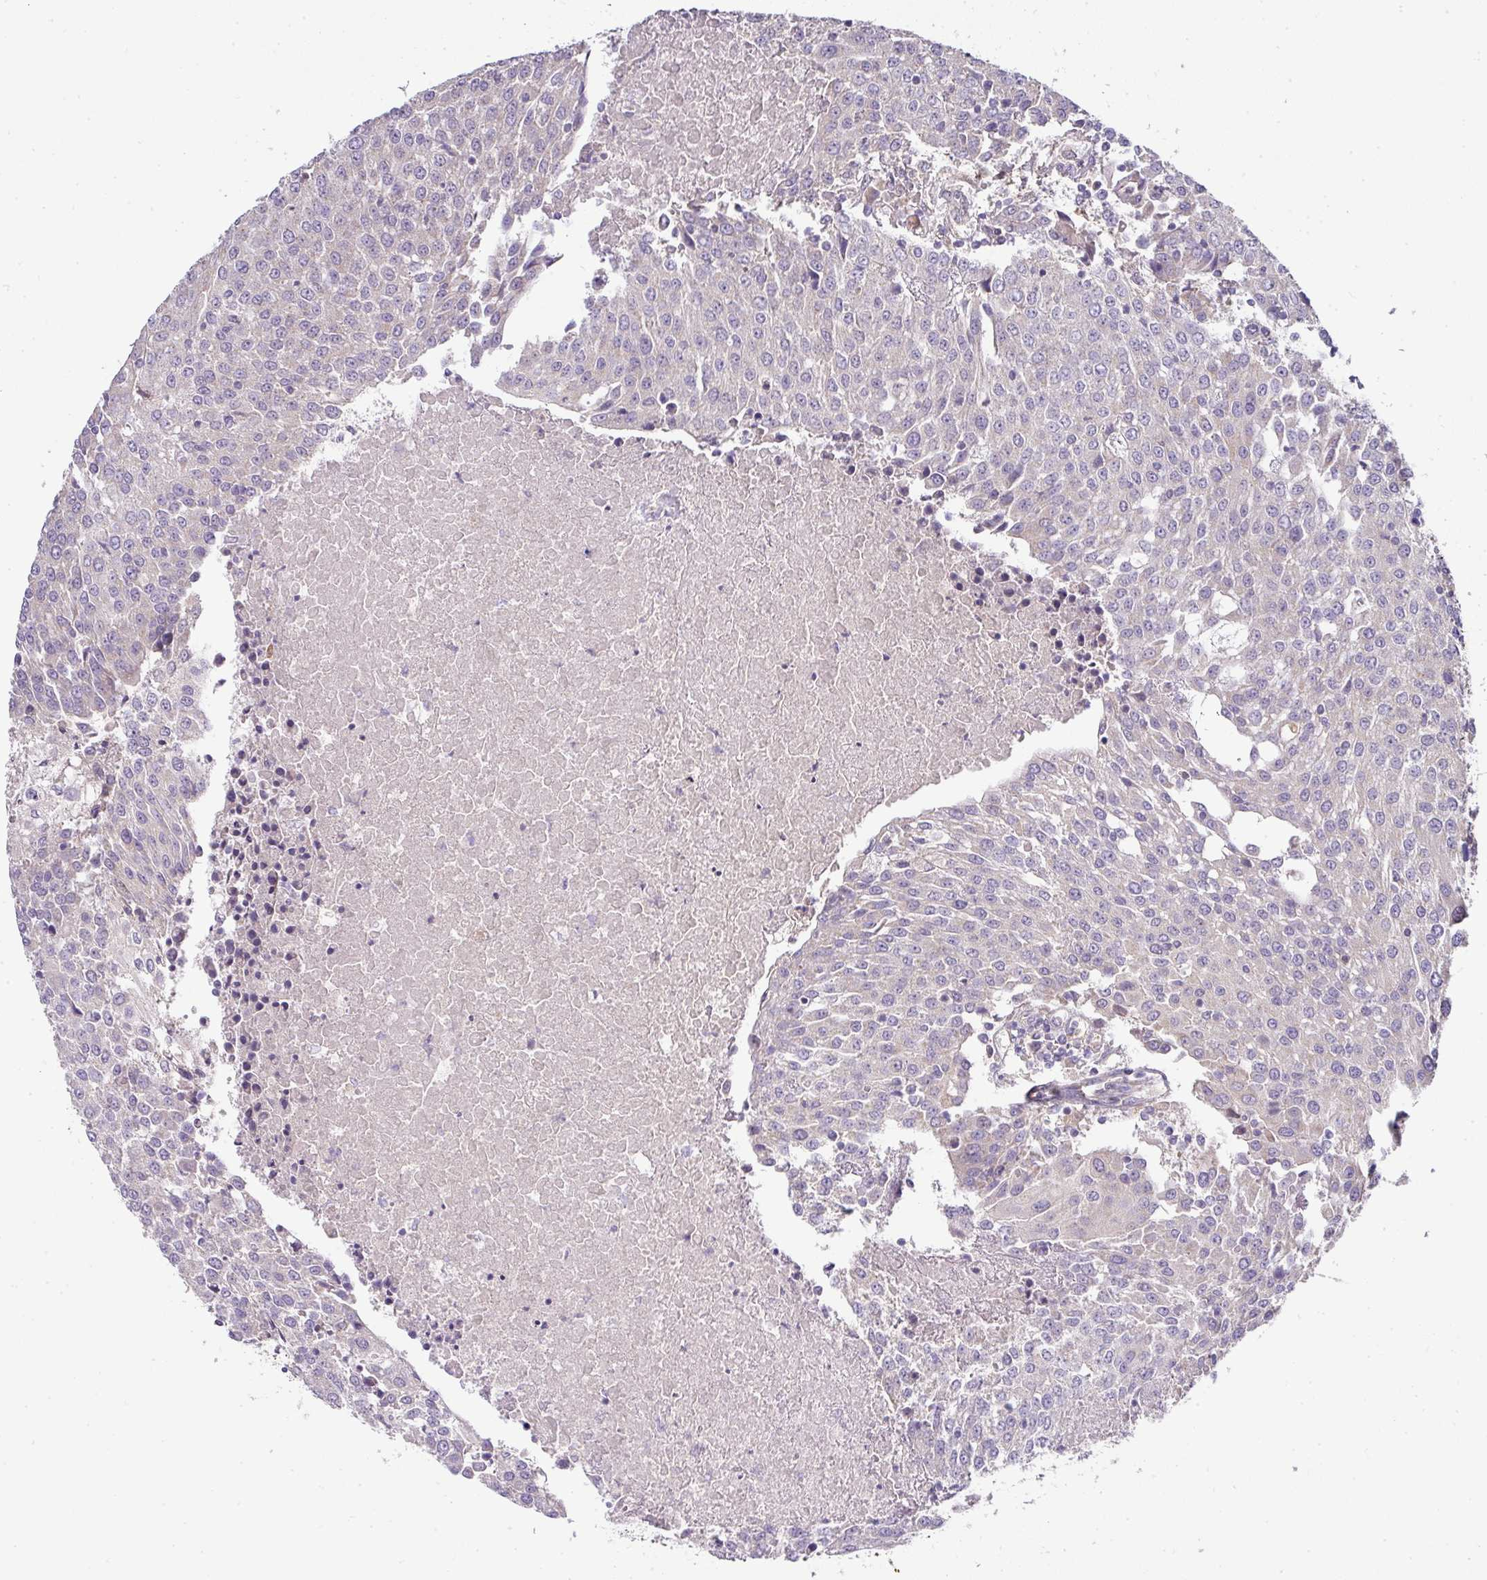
{"staining": {"intensity": "negative", "quantity": "none", "location": "none"}, "tissue": "urothelial cancer", "cell_type": "Tumor cells", "image_type": "cancer", "snomed": [{"axis": "morphology", "description": "Urothelial carcinoma, High grade"}, {"axis": "topography", "description": "Urinary bladder"}], "caption": "Tumor cells show no significant expression in high-grade urothelial carcinoma.", "gene": "STK35", "patient": {"sex": "female", "age": 85}}